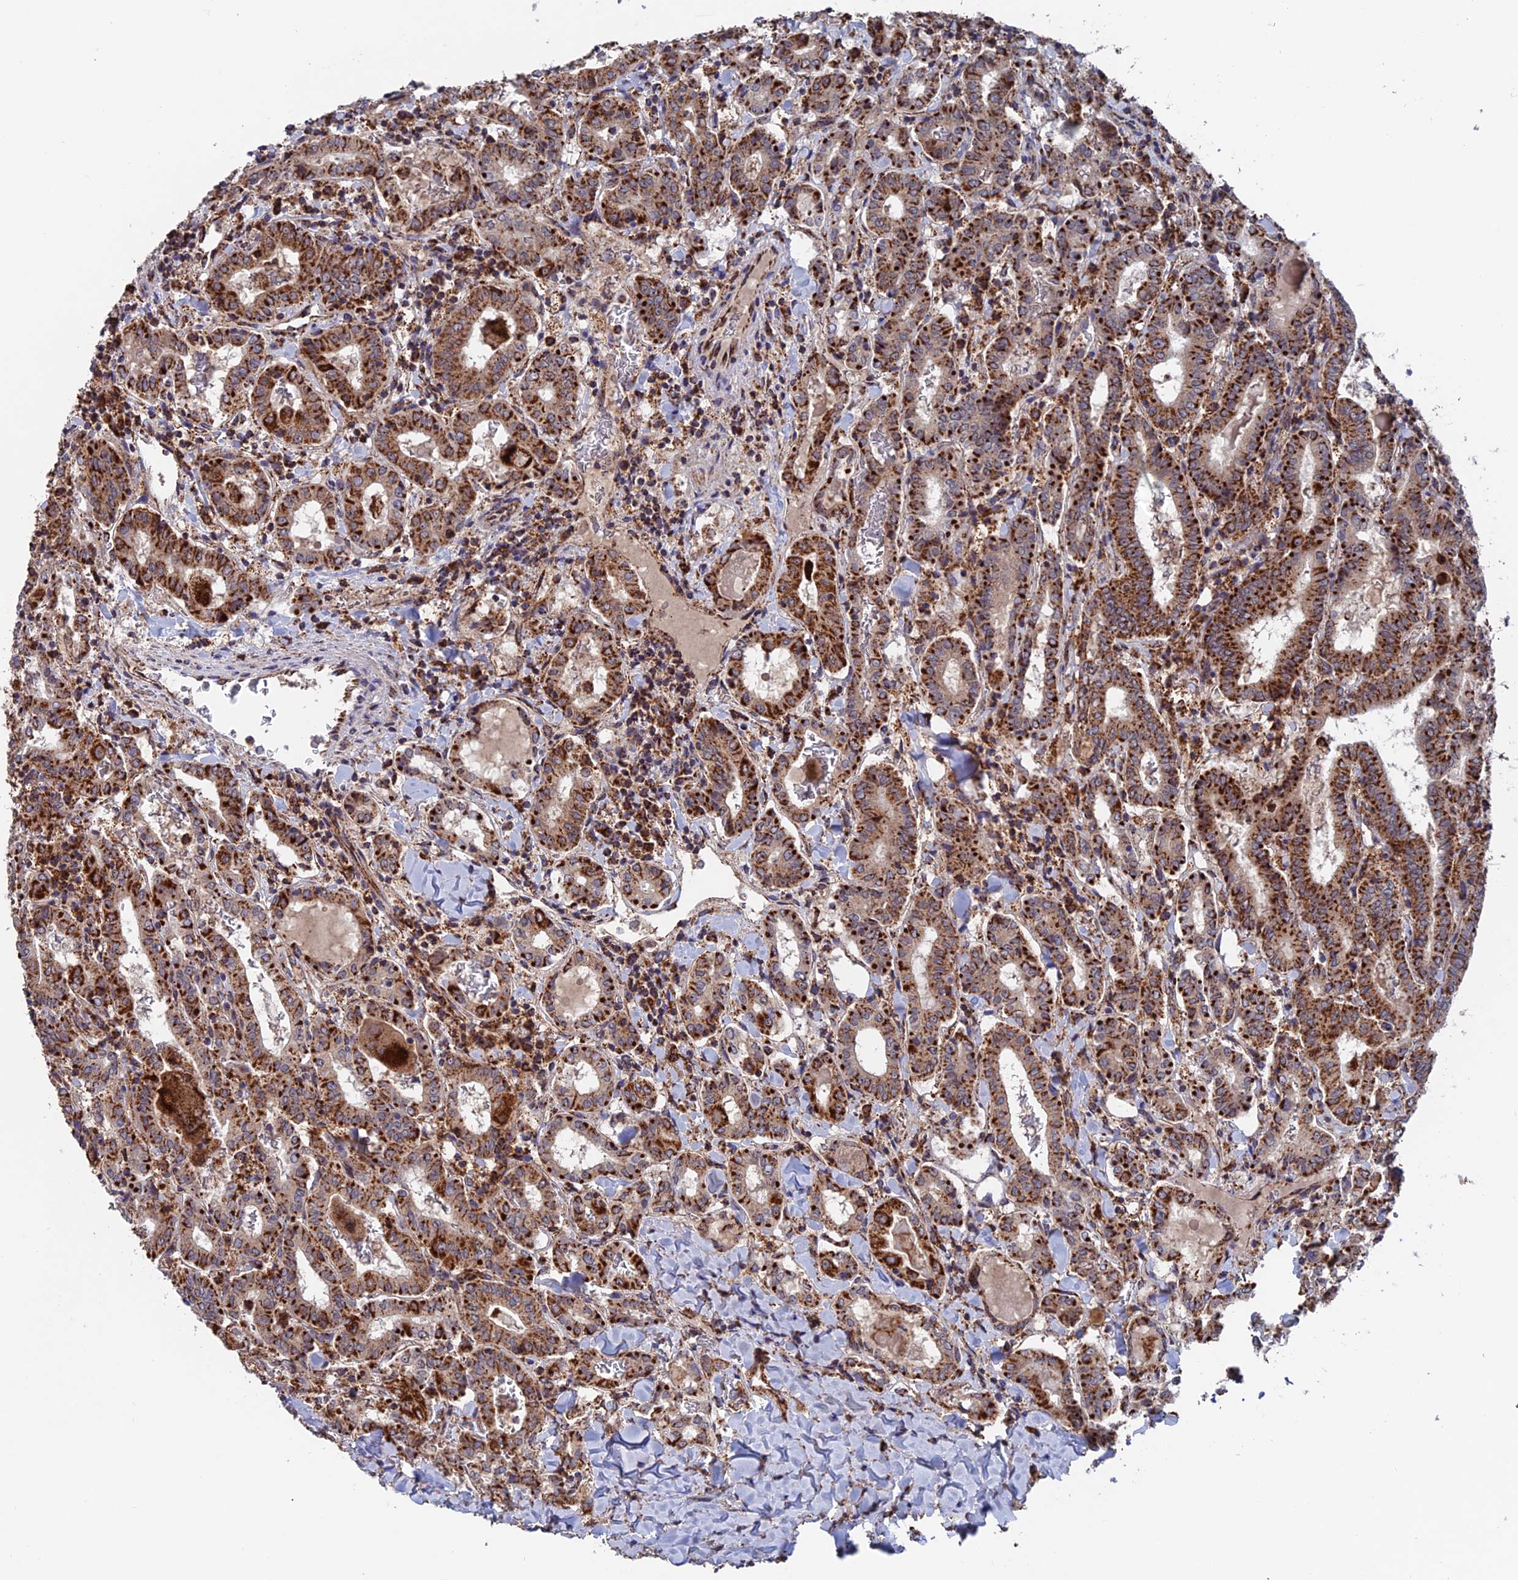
{"staining": {"intensity": "strong", "quantity": ">75%", "location": "cytoplasmic/membranous"}, "tissue": "thyroid cancer", "cell_type": "Tumor cells", "image_type": "cancer", "snomed": [{"axis": "morphology", "description": "Papillary adenocarcinoma, NOS"}, {"axis": "topography", "description": "Thyroid gland"}], "caption": "Immunohistochemical staining of thyroid cancer exhibits strong cytoplasmic/membranous protein positivity in approximately >75% of tumor cells.", "gene": "DTYMK", "patient": {"sex": "female", "age": 72}}